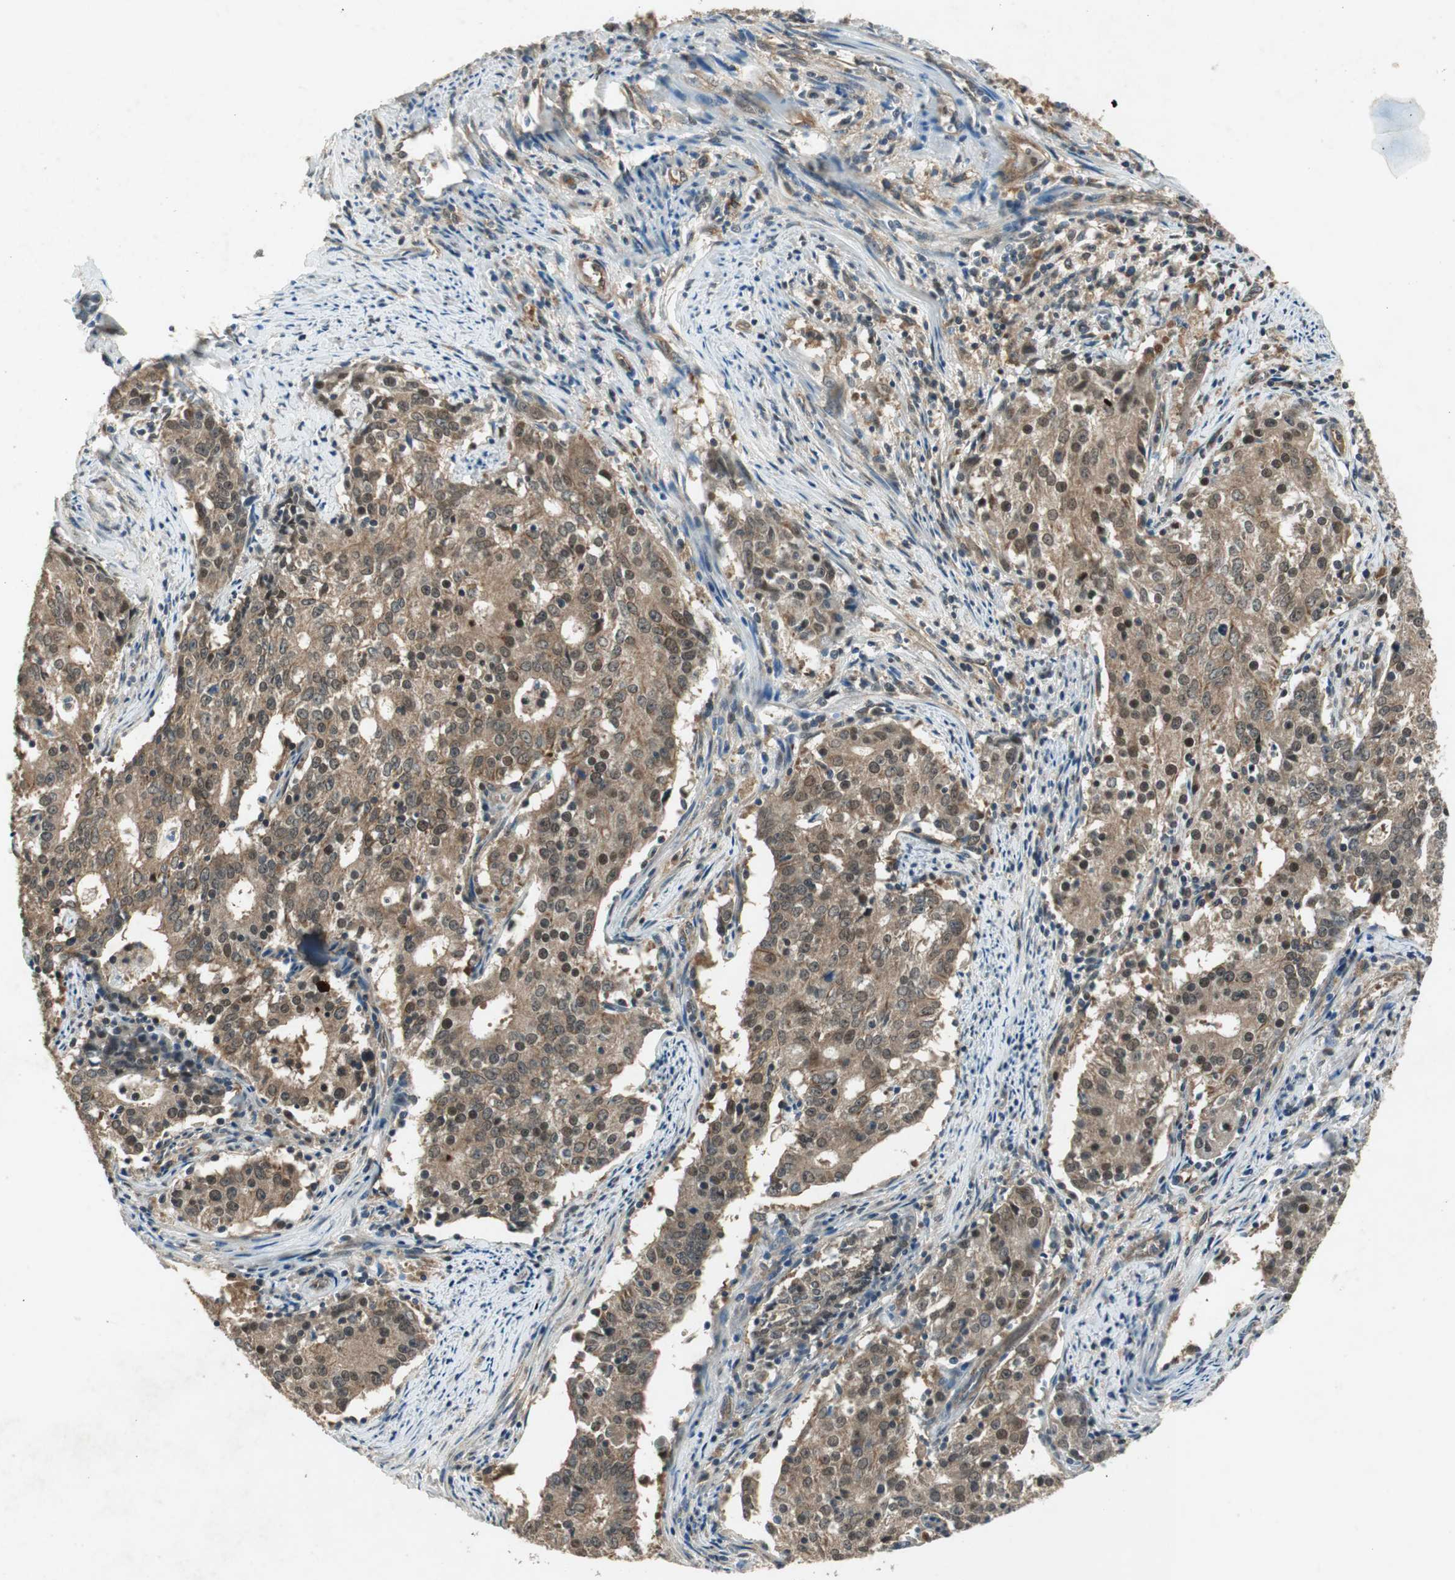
{"staining": {"intensity": "moderate", "quantity": ">75%", "location": "cytoplasmic/membranous,nuclear"}, "tissue": "cervical cancer", "cell_type": "Tumor cells", "image_type": "cancer", "snomed": [{"axis": "morphology", "description": "Adenocarcinoma, NOS"}, {"axis": "topography", "description": "Cervix"}], "caption": "DAB (3,3'-diaminobenzidine) immunohistochemical staining of human adenocarcinoma (cervical) shows moderate cytoplasmic/membranous and nuclear protein staining in approximately >75% of tumor cells. (IHC, brightfield microscopy, high magnification).", "gene": "PSMB4", "patient": {"sex": "female", "age": 44}}